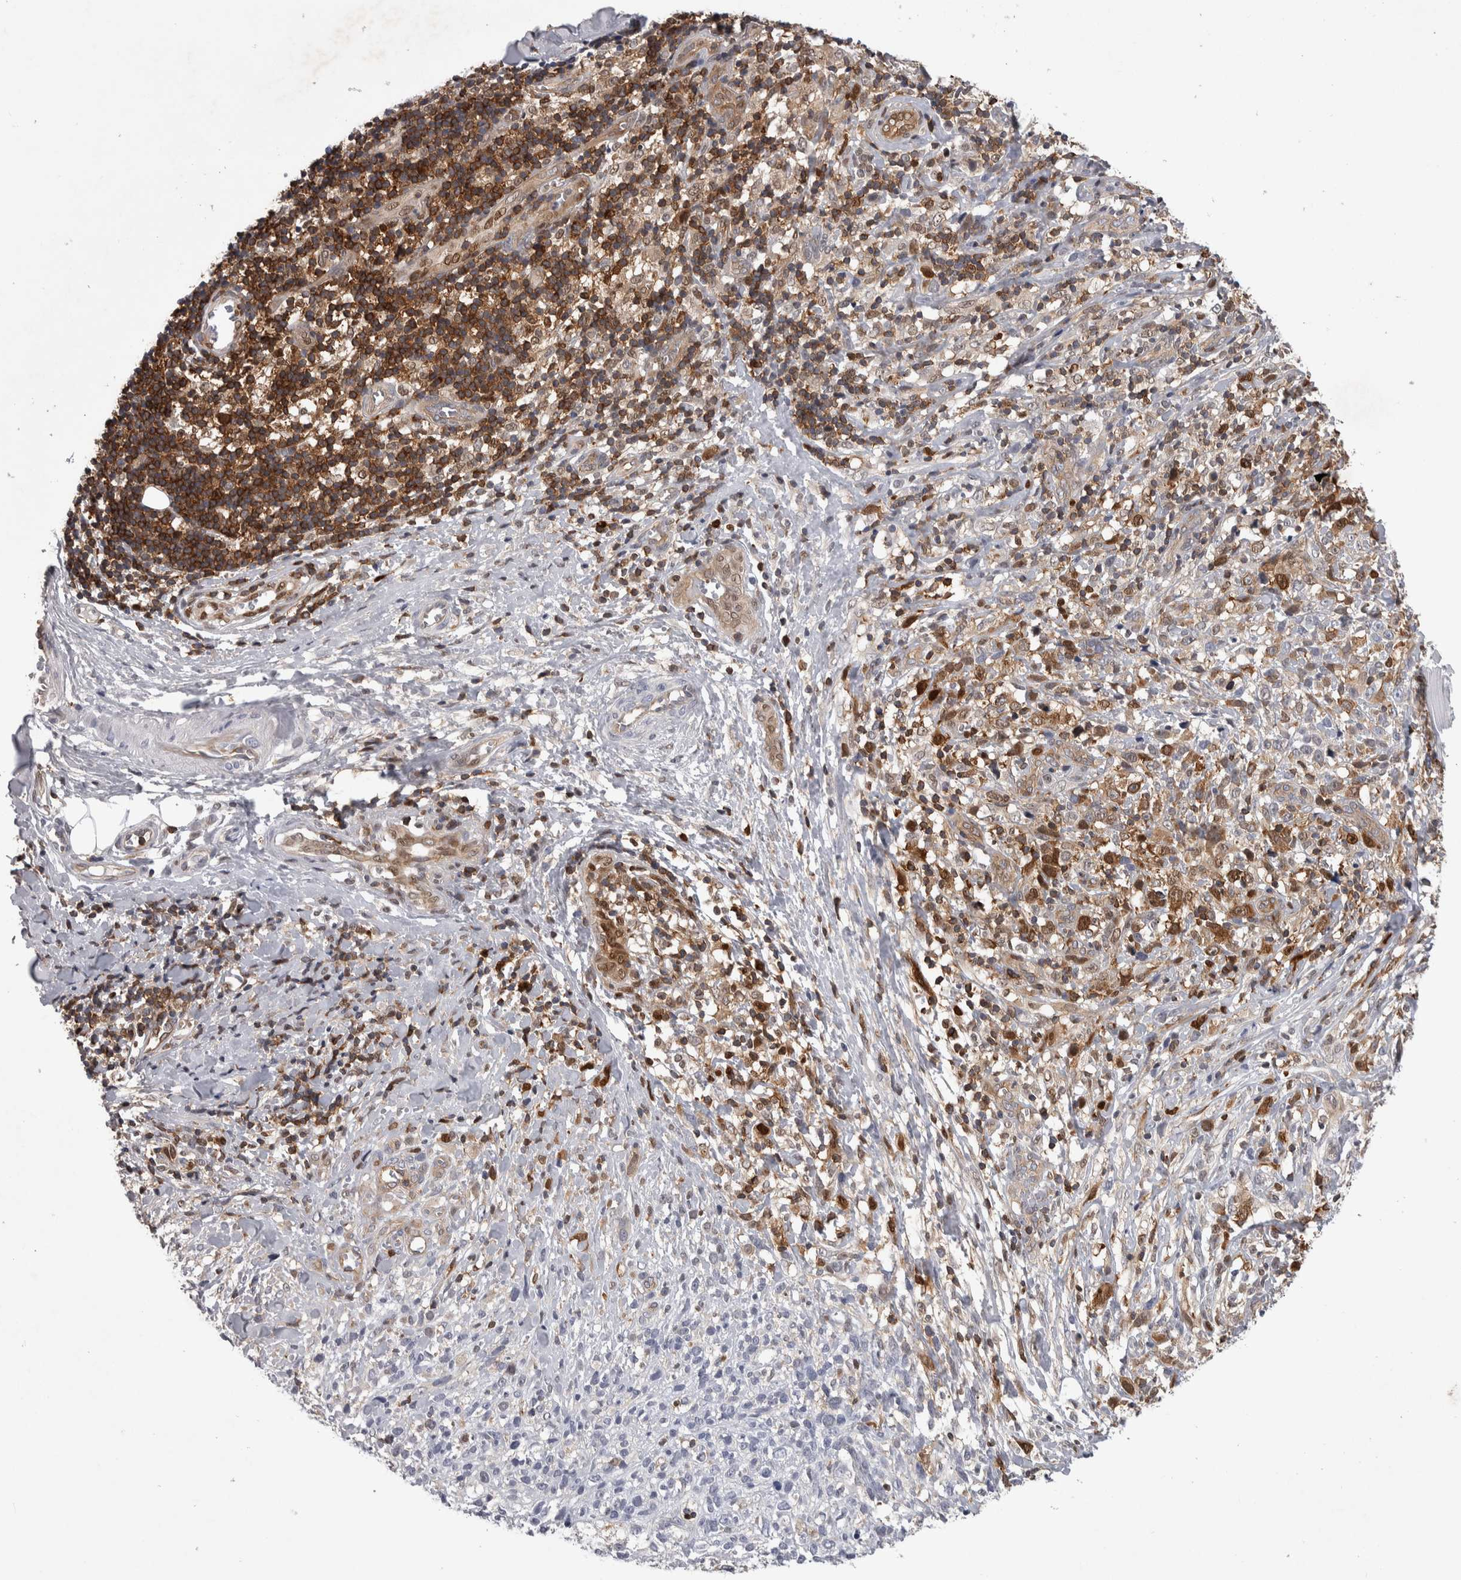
{"staining": {"intensity": "negative", "quantity": "none", "location": "none"}, "tissue": "melanoma", "cell_type": "Tumor cells", "image_type": "cancer", "snomed": [{"axis": "morphology", "description": "Malignant melanoma, NOS"}, {"axis": "topography", "description": "Skin"}], "caption": "This is an immunohistochemistry image of melanoma. There is no staining in tumor cells.", "gene": "NFKB2", "patient": {"sex": "female", "age": 55}}